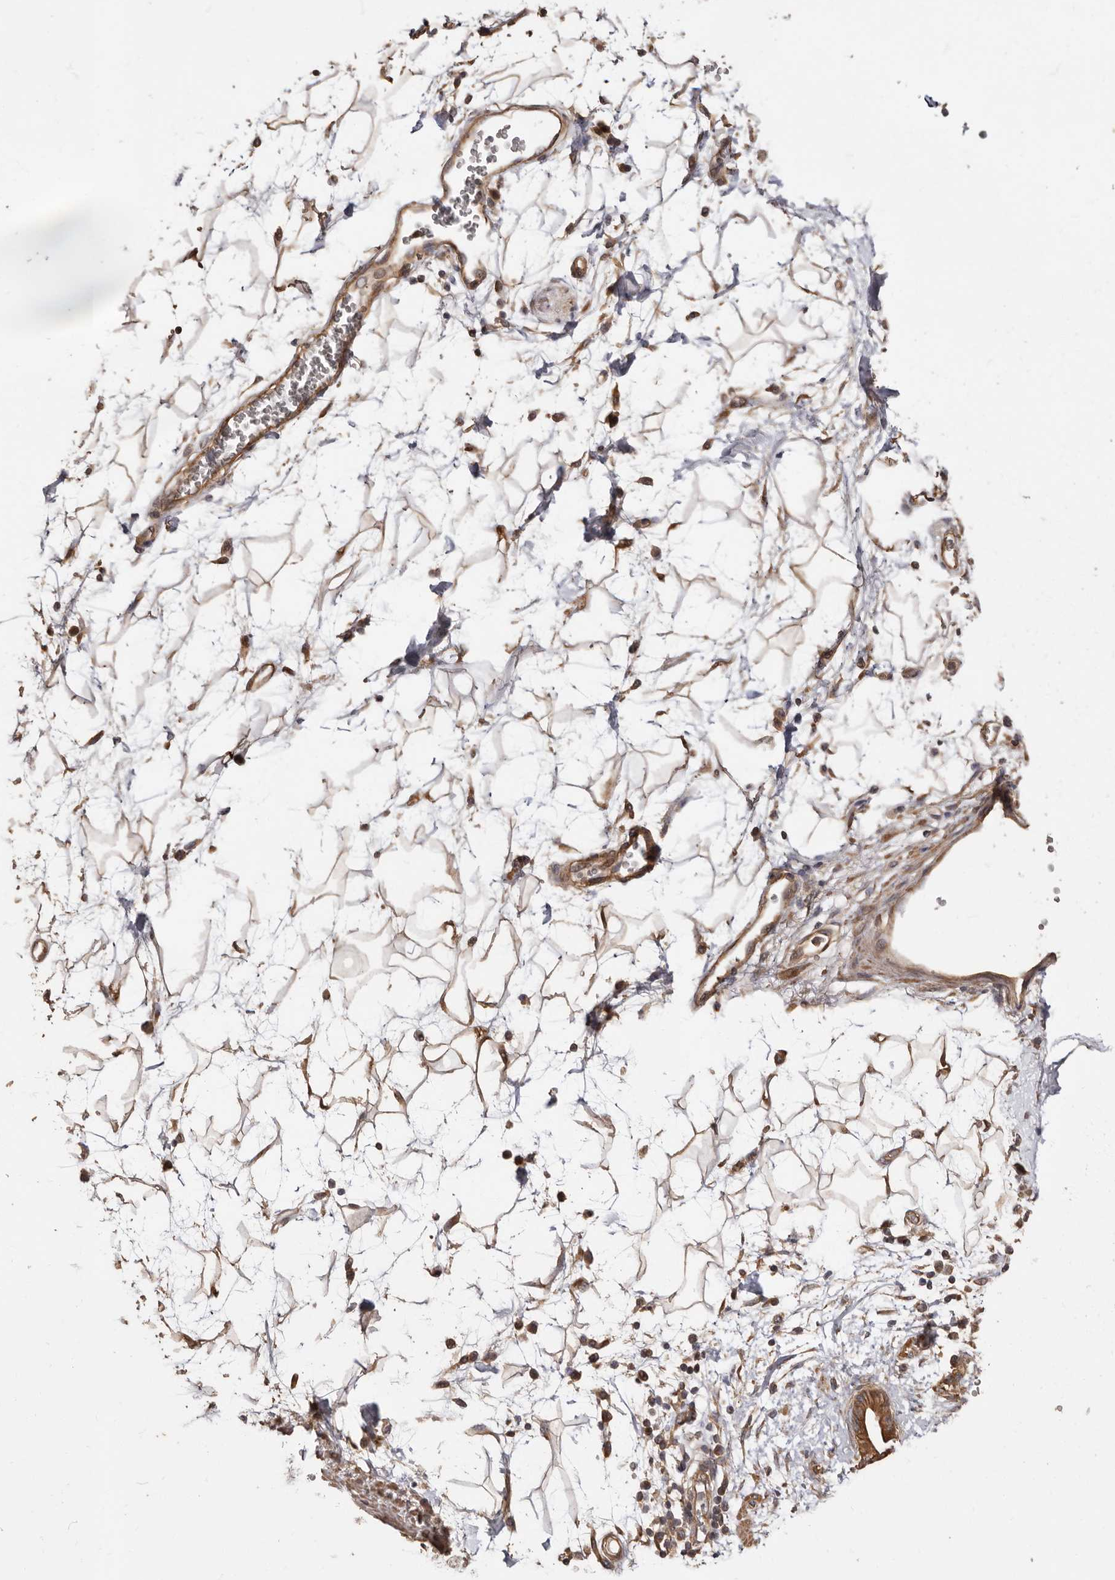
{"staining": {"intensity": "moderate", "quantity": ">75%", "location": "cytoplasmic/membranous"}, "tissue": "adipose tissue", "cell_type": "Adipocytes", "image_type": "normal", "snomed": [{"axis": "morphology", "description": "Normal tissue, NOS"}, {"axis": "morphology", "description": "Adenocarcinoma, NOS"}, {"axis": "topography", "description": "Duodenum"}, {"axis": "topography", "description": "Peripheral nerve tissue"}], "caption": "IHC micrograph of benign adipose tissue stained for a protein (brown), which shows medium levels of moderate cytoplasmic/membranous expression in approximately >75% of adipocytes.", "gene": "COQ8B", "patient": {"sex": "female", "age": 60}}